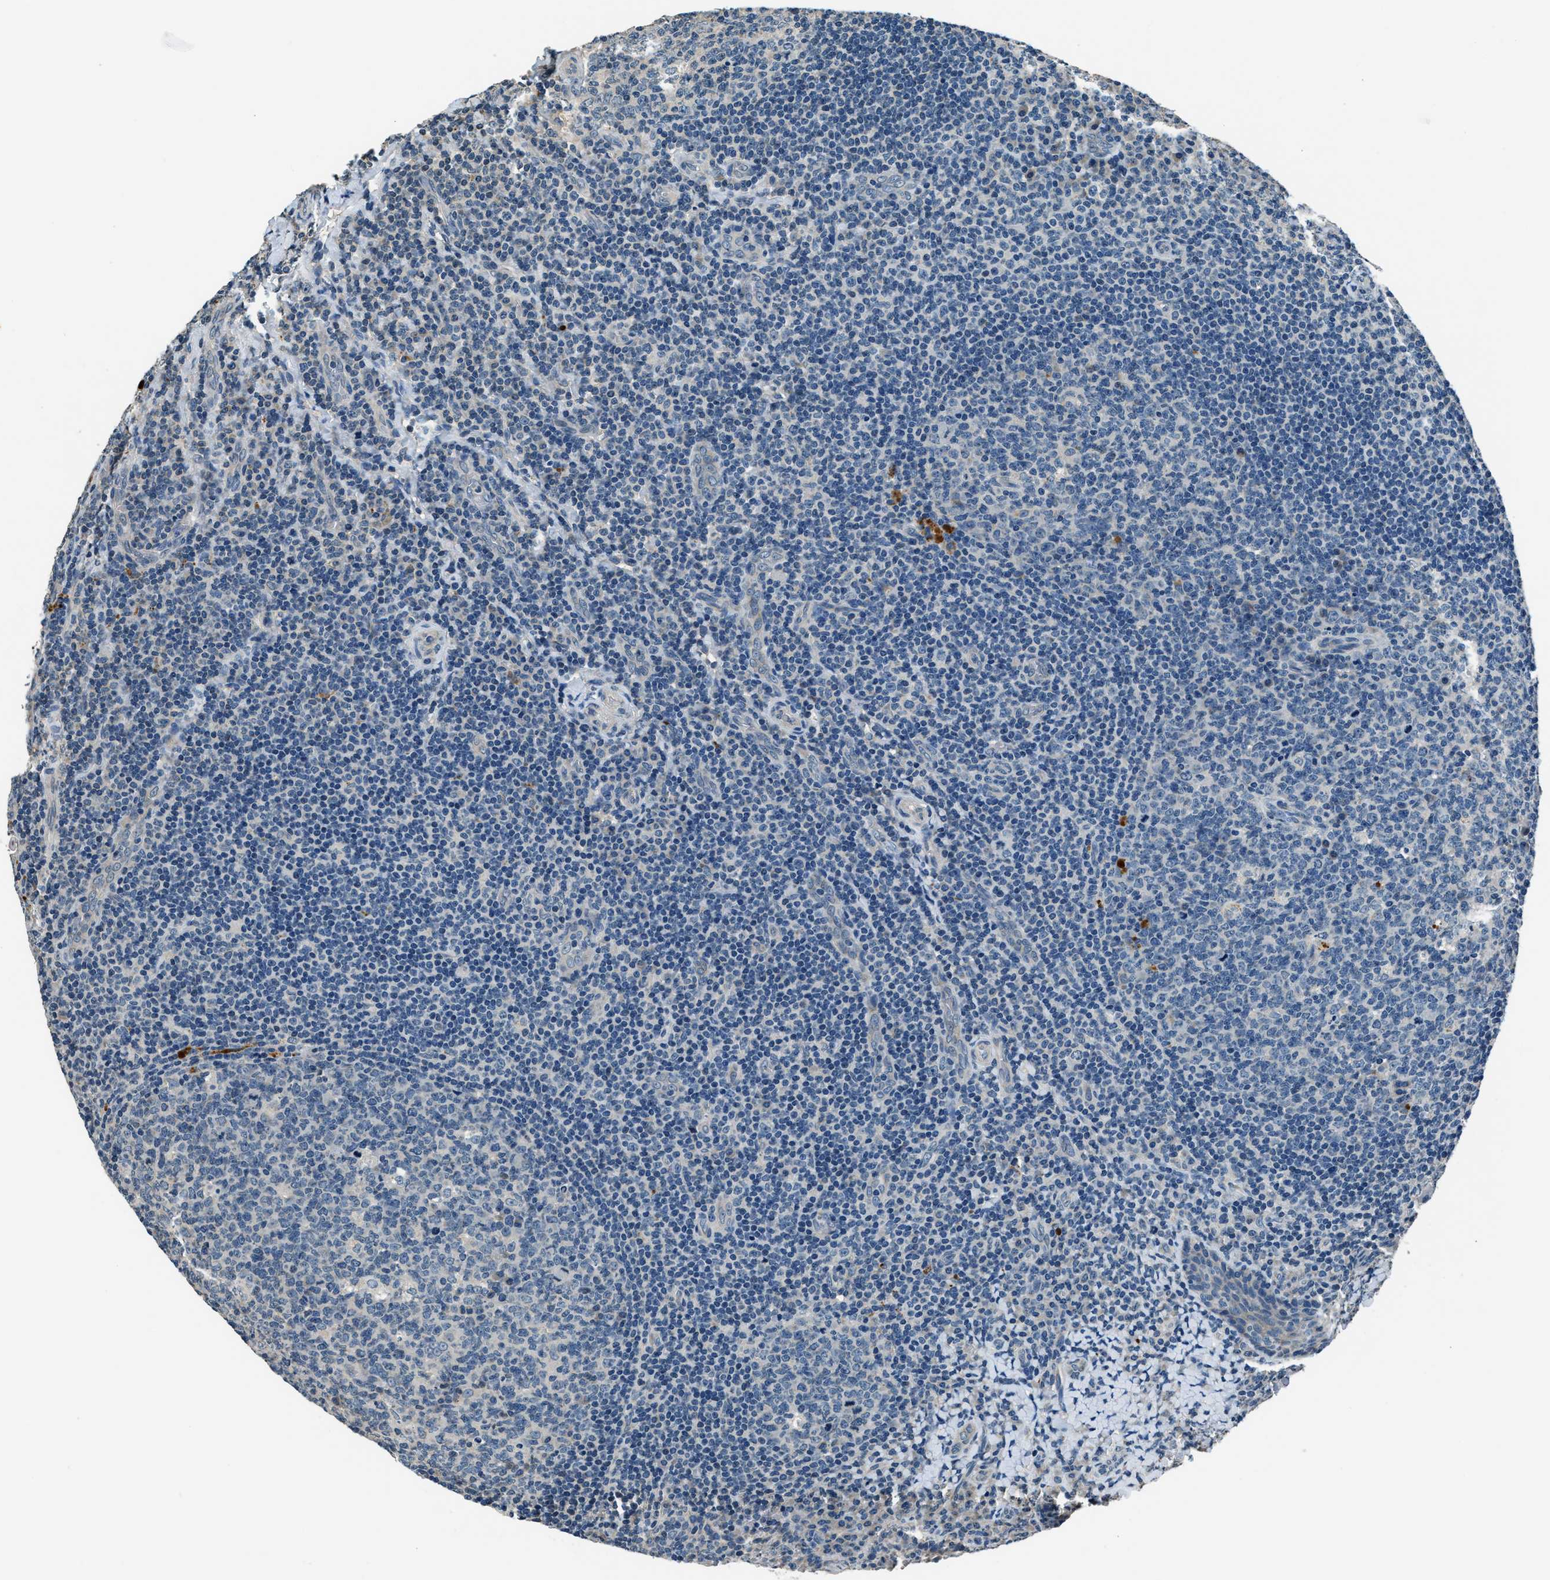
{"staining": {"intensity": "negative", "quantity": "none", "location": "none"}, "tissue": "tonsil", "cell_type": "Germinal center cells", "image_type": "normal", "snomed": [{"axis": "morphology", "description": "Normal tissue, NOS"}, {"axis": "topography", "description": "Tonsil"}], "caption": "Immunohistochemistry histopathology image of unremarkable tonsil: tonsil stained with DAB (3,3'-diaminobenzidine) displays no significant protein expression in germinal center cells.", "gene": "NME8", "patient": {"sex": "male", "age": 17}}